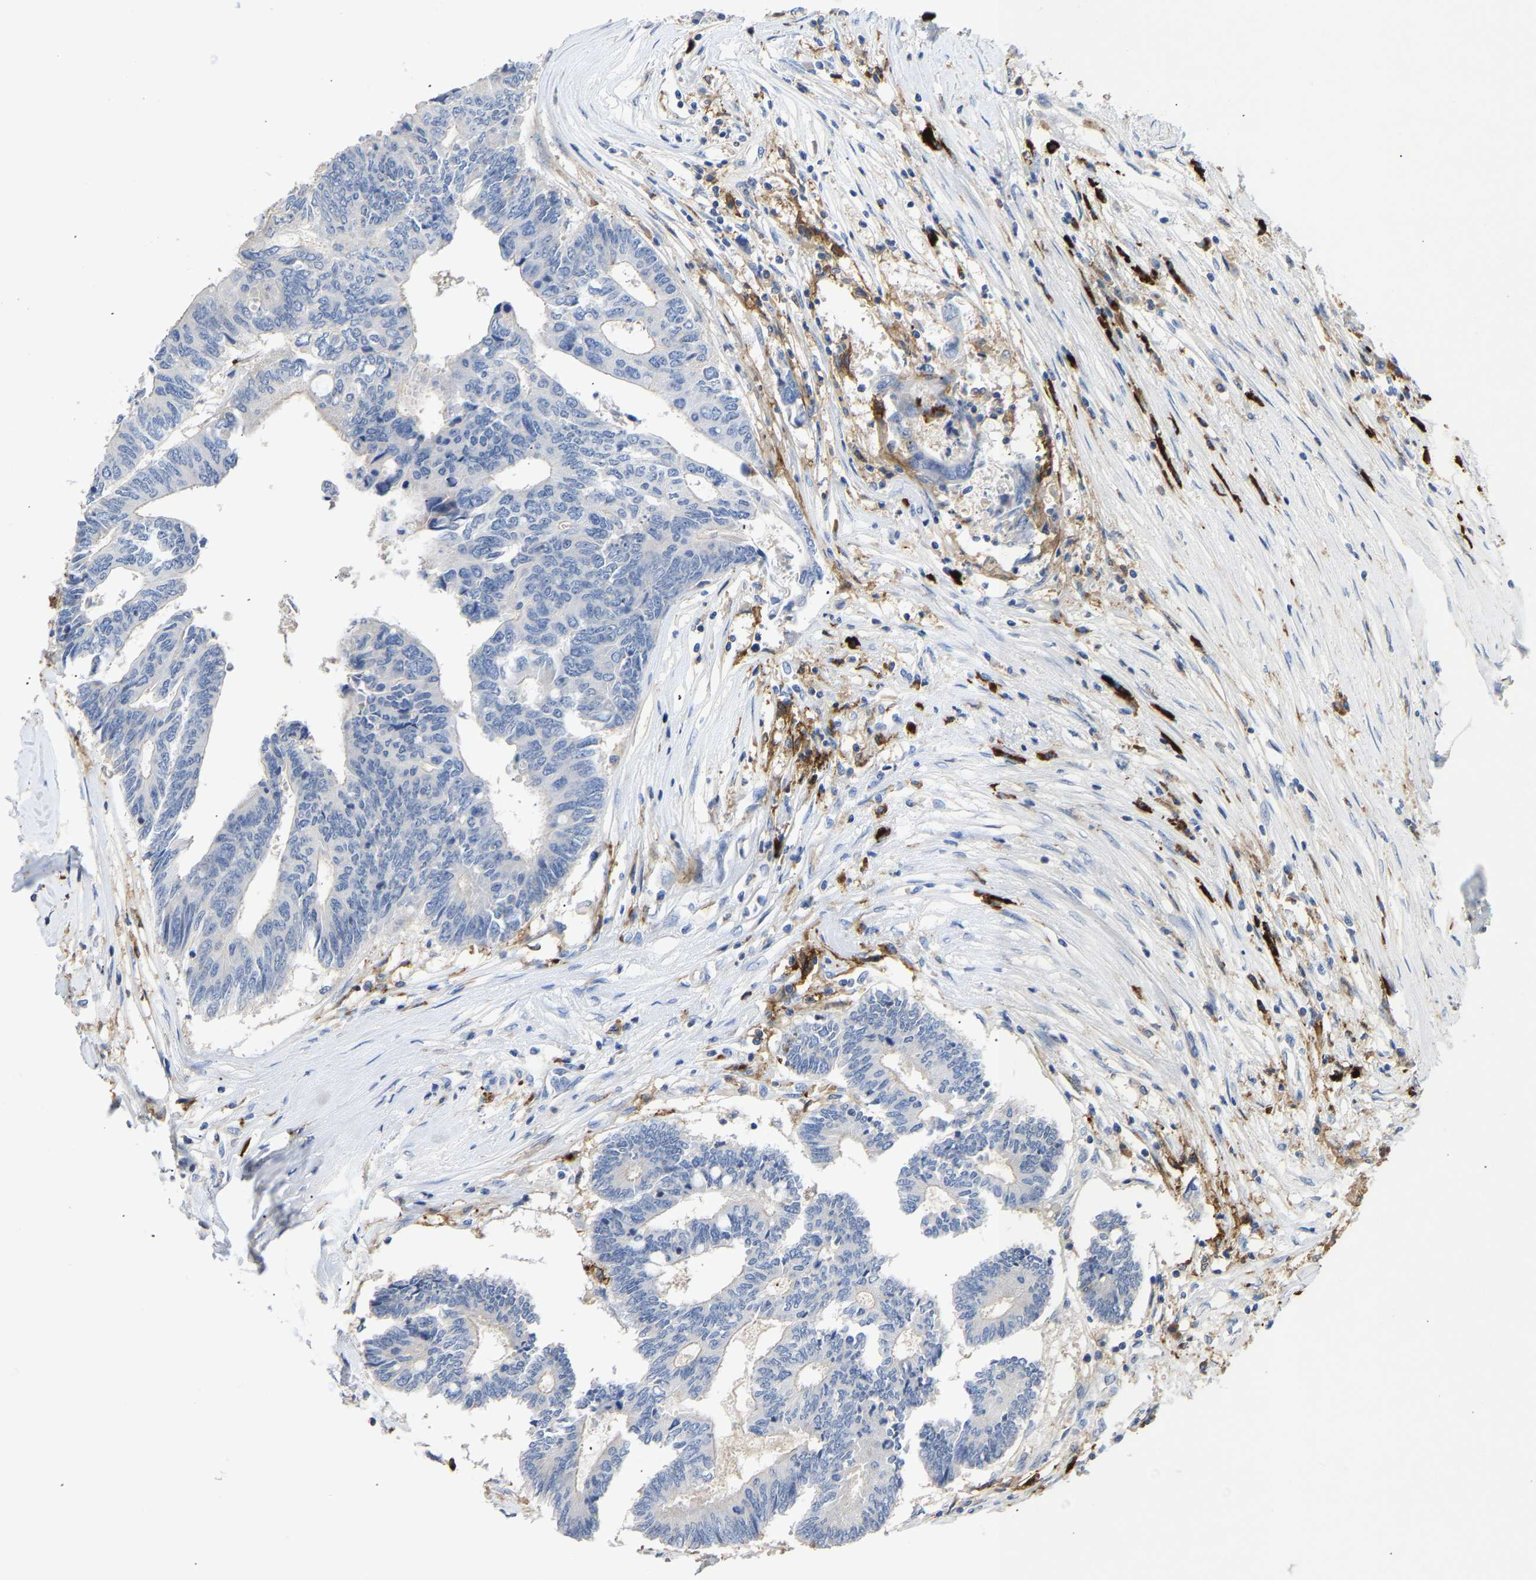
{"staining": {"intensity": "negative", "quantity": "none", "location": "none"}, "tissue": "colorectal cancer", "cell_type": "Tumor cells", "image_type": "cancer", "snomed": [{"axis": "morphology", "description": "Adenocarcinoma, NOS"}, {"axis": "topography", "description": "Rectum"}], "caption": "Tumor cells are negative for brown protein staining in colorectal cancer (adenocarcinoma).", "gene": "FGF18", "patient": {"sex": "male", "age": 63}}